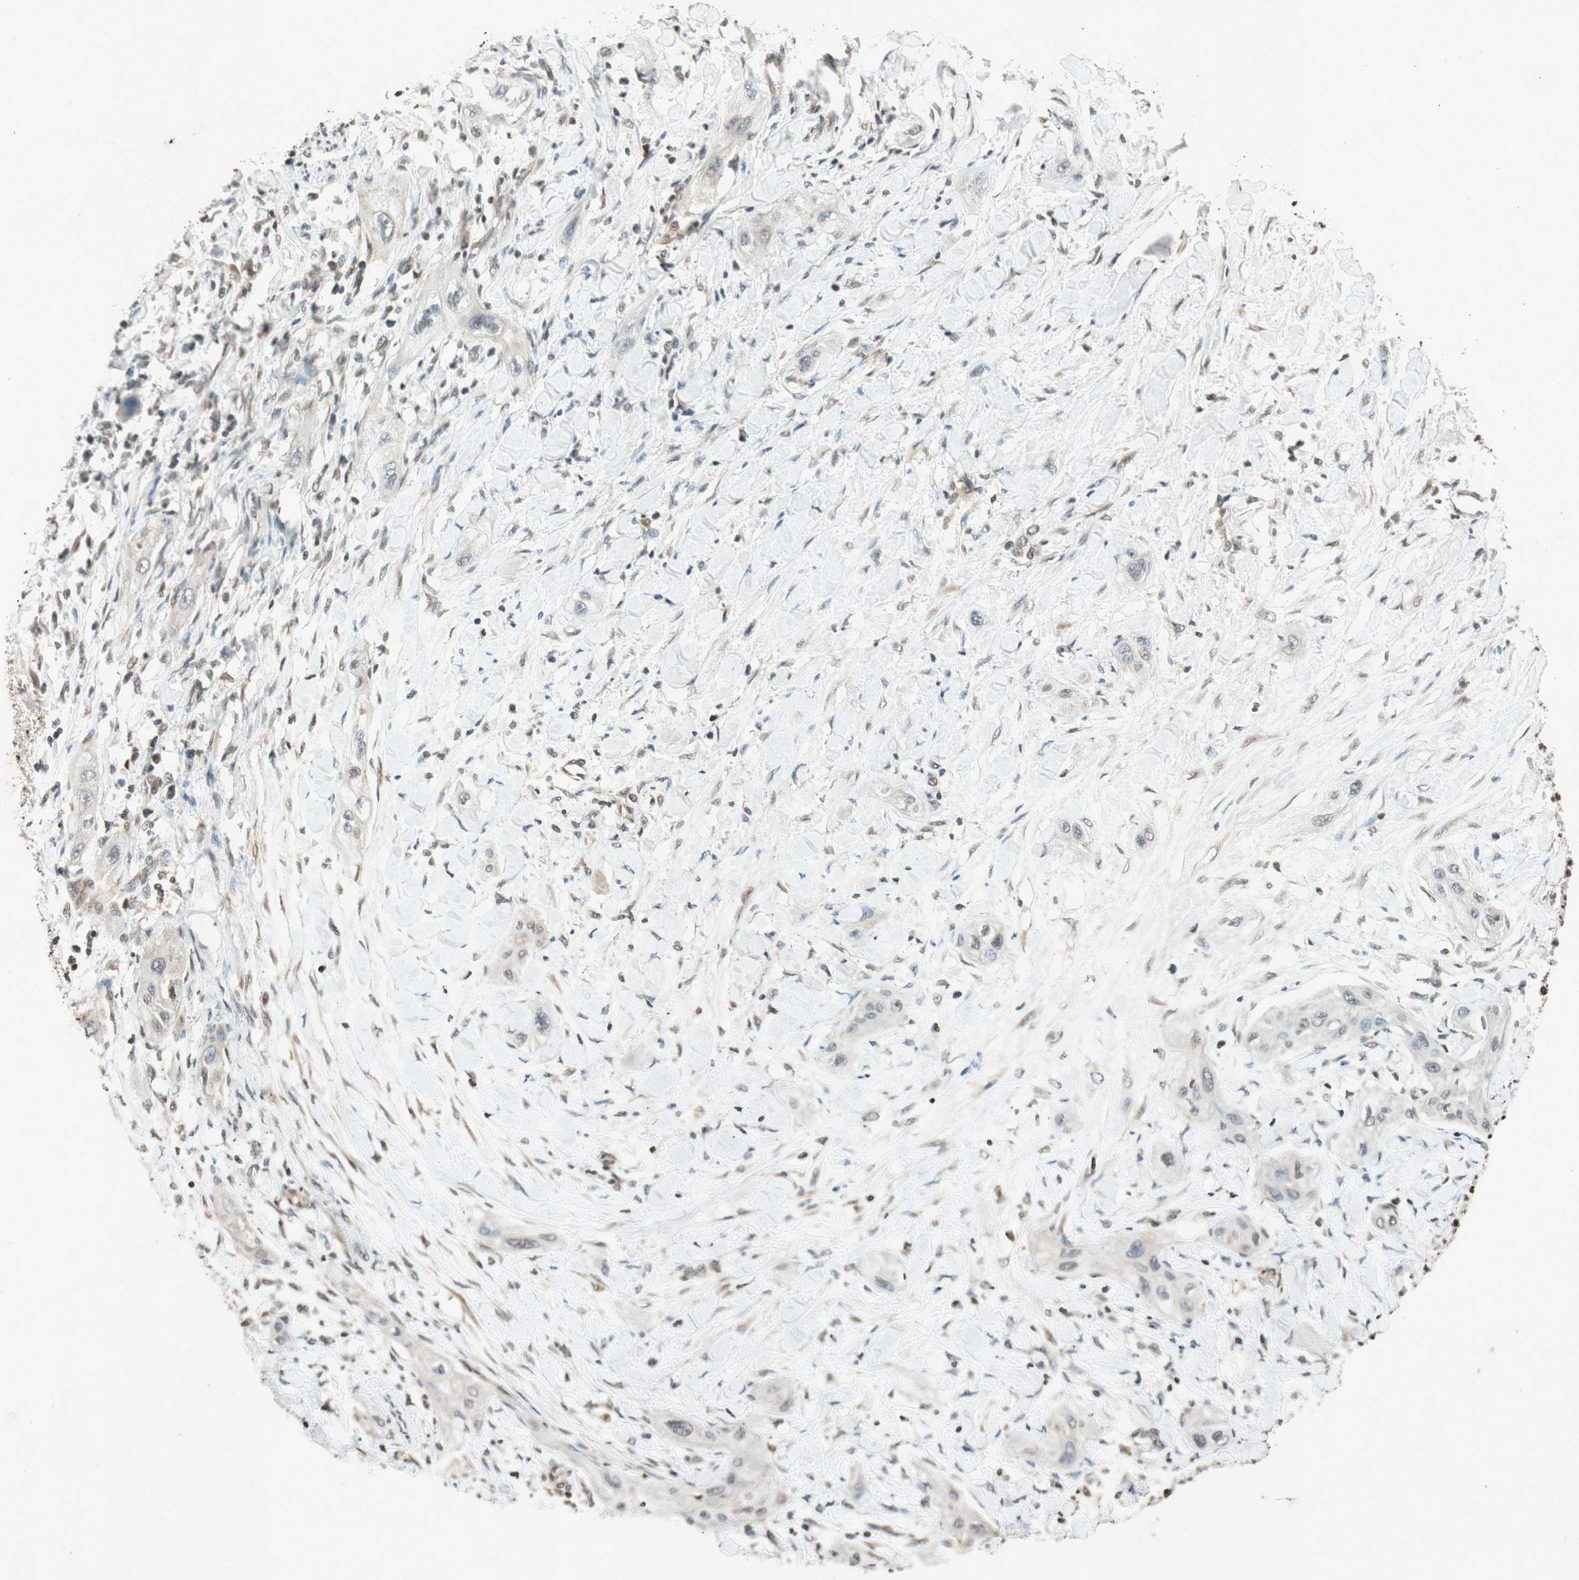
{"staining": {"intensity": "negative", "quantity": "none", "location": "none"}, "tissue": "lung cancer", "cell_type": "Tumor cells", "image_type": "cancer", "snomed": [{"axis": "morphology", "description": "Squamous cell carcinoma, NOS"}, {"axis": "topography", "description": "Lung"}], "caption": "A photomicrograph of human lung squamous cell carcinoma is negative for staining in tumor cells.", "gene": "PRKG1", "patient": {"sex": "female", "age": 47}}